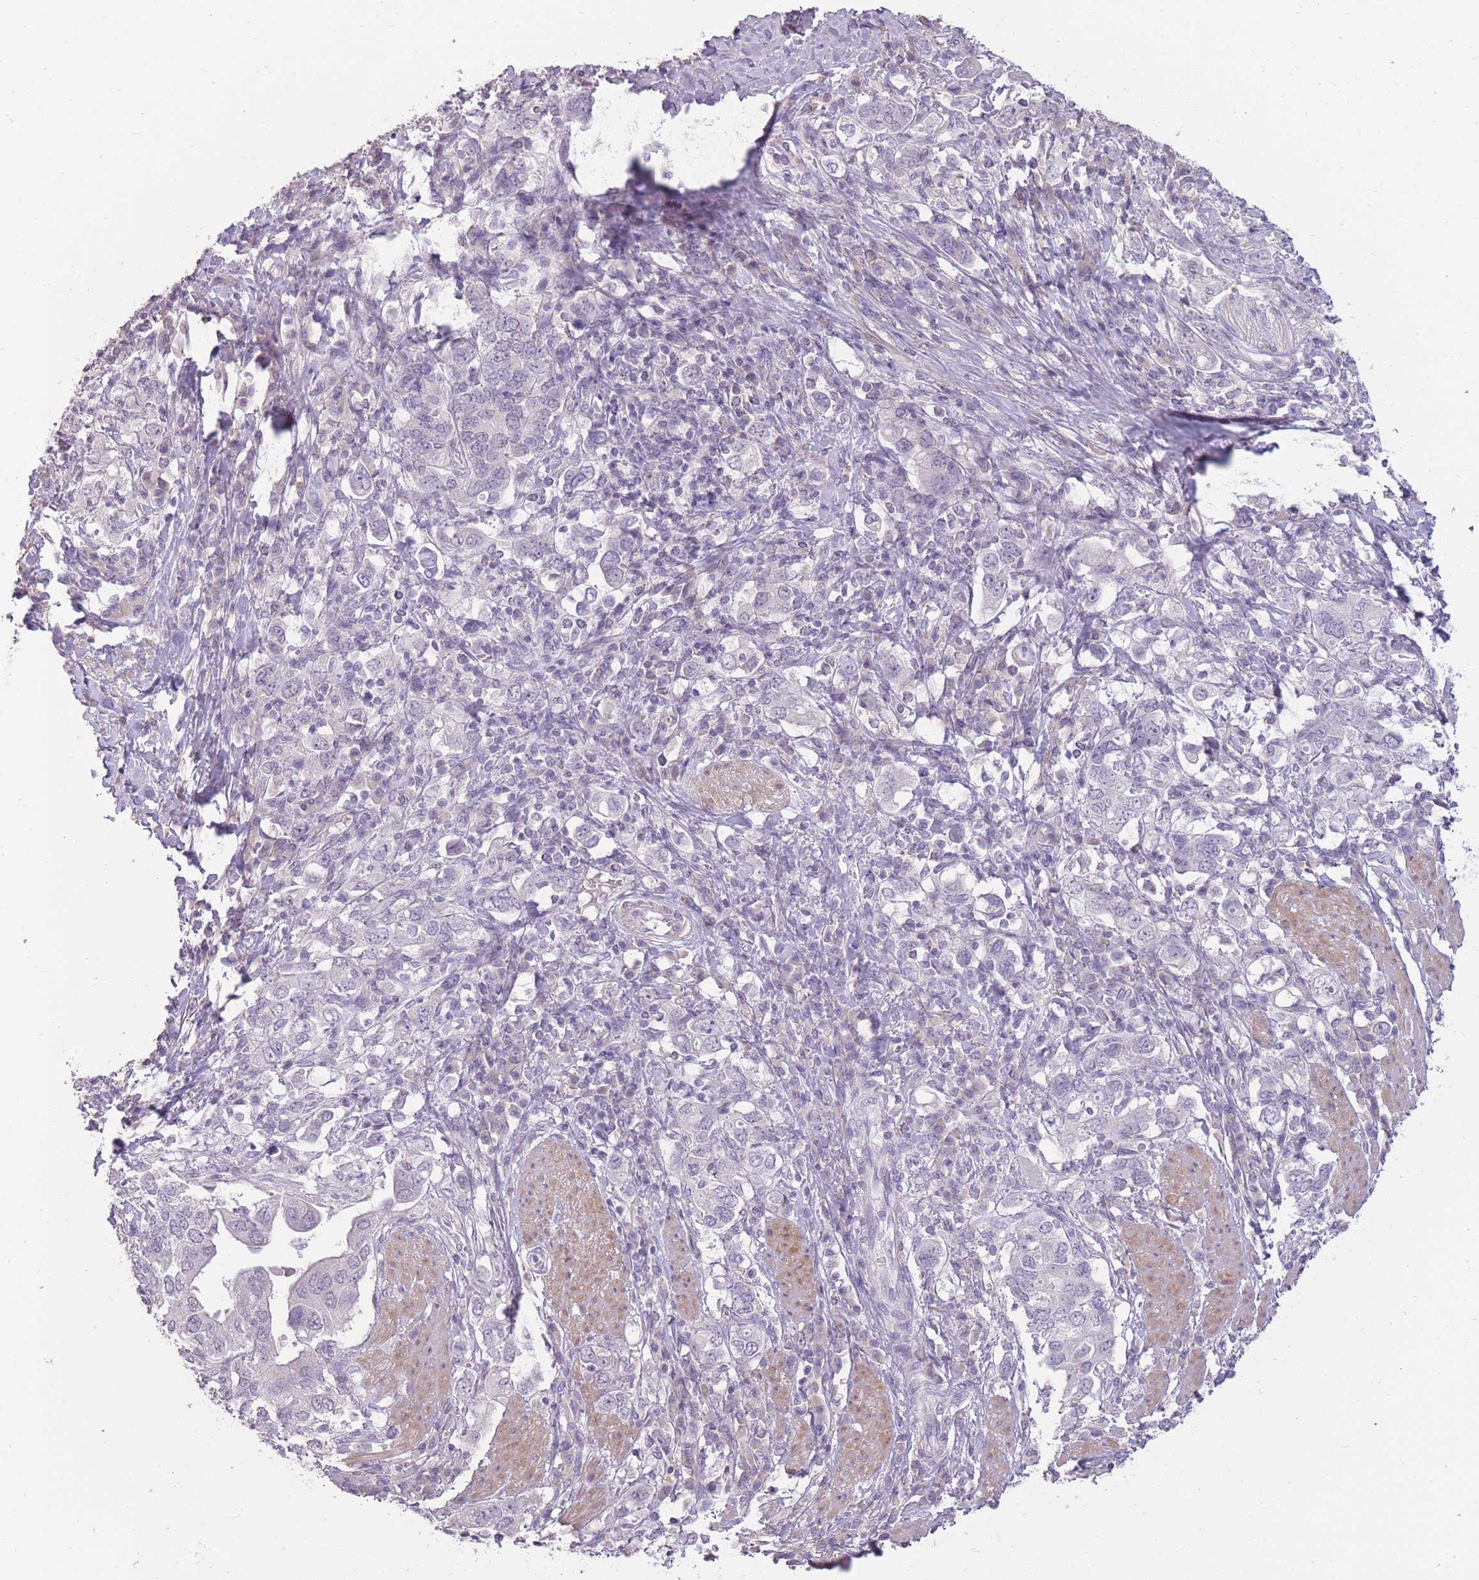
{"staining": {"intensity": "negative", "quantity": "none", "location": "none"}, "tissue": "stomach cancer", "cell_type": "Tumor cells", "image_type": "cancer", "snomed": [{"axis": "morphology", "description": "Adenocarcinoma, NOS"}, {"axis": "topography", "description": "Stomach, upper"}, {"axis": "topography", "description": "Stomach"}], "caption": "Photomicrograph shows no significant protein positivity in tumor cells of stomach adenocarcinoma. (Stains: DAB IHC with hematoxylin counter stain, Microscopy: brightfield microscopy at high magnification).", "gene": "ZBTB24", "patient": {"sex": "male", "age": 62}}